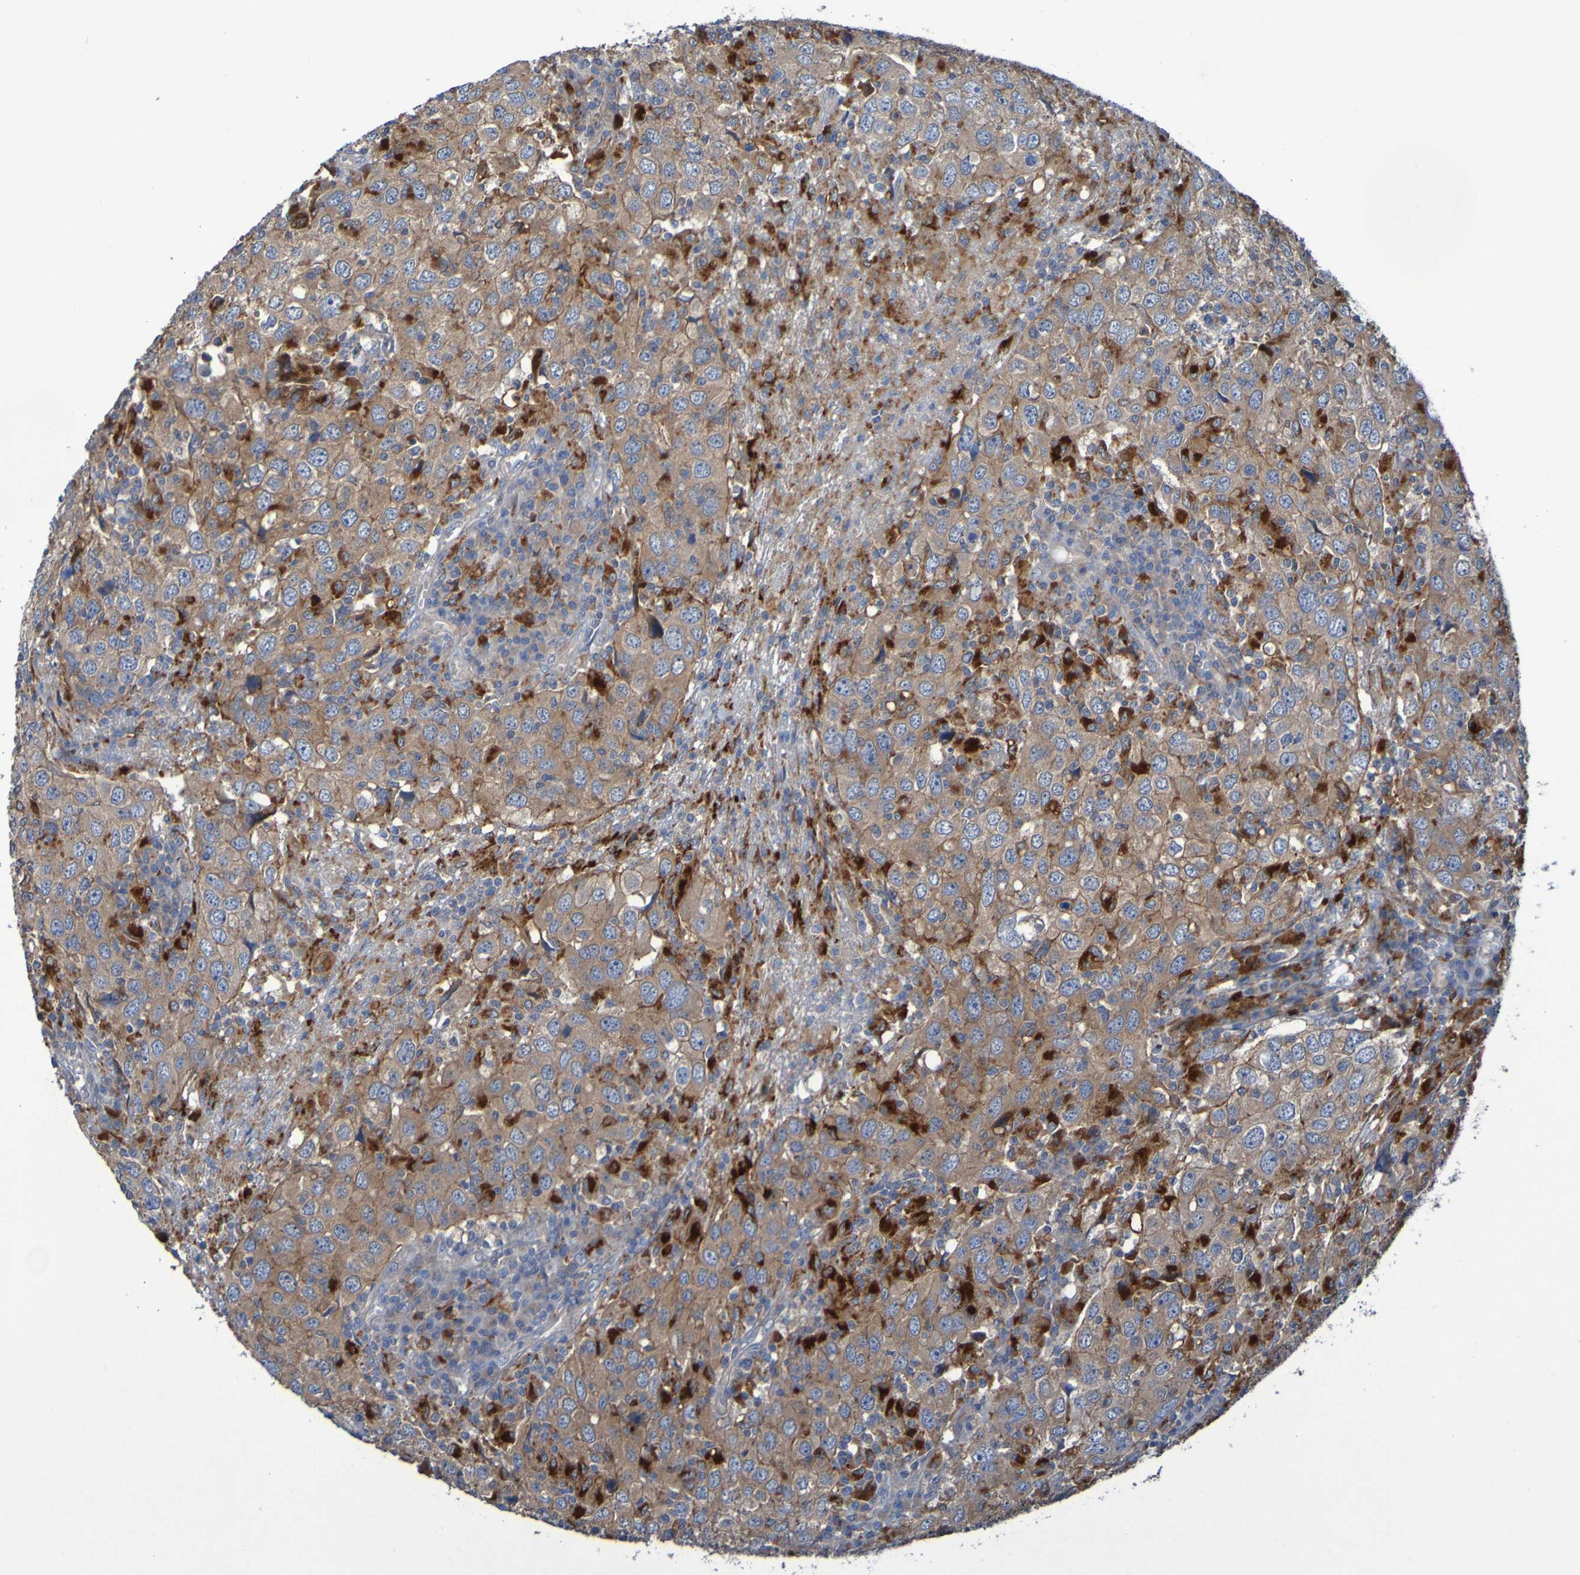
{"staining": {"intensity": "moderate", "quantity": ">75%", "location": "cytoplasmic/membranous"}, "tissue": "head and neck cancer", "cell_type": "Tumor cells", "image_type": "cancer", "snomed": [{"axis": "morphology", "description": "Adenocarcinoma, NOS"}, {"axis": "topography", "description": "Salivary gland"}, {"axis": "topography", "description": "Head-Neck"}], "caption": "Protein expression analysis of head and neck adenocarcinoma shows moderate cytoplasmic/membranous staining in approximately >75% of tumor cells.", "gene": "ARHGEF16", "patient": {"sex": "female", "age": 65}}